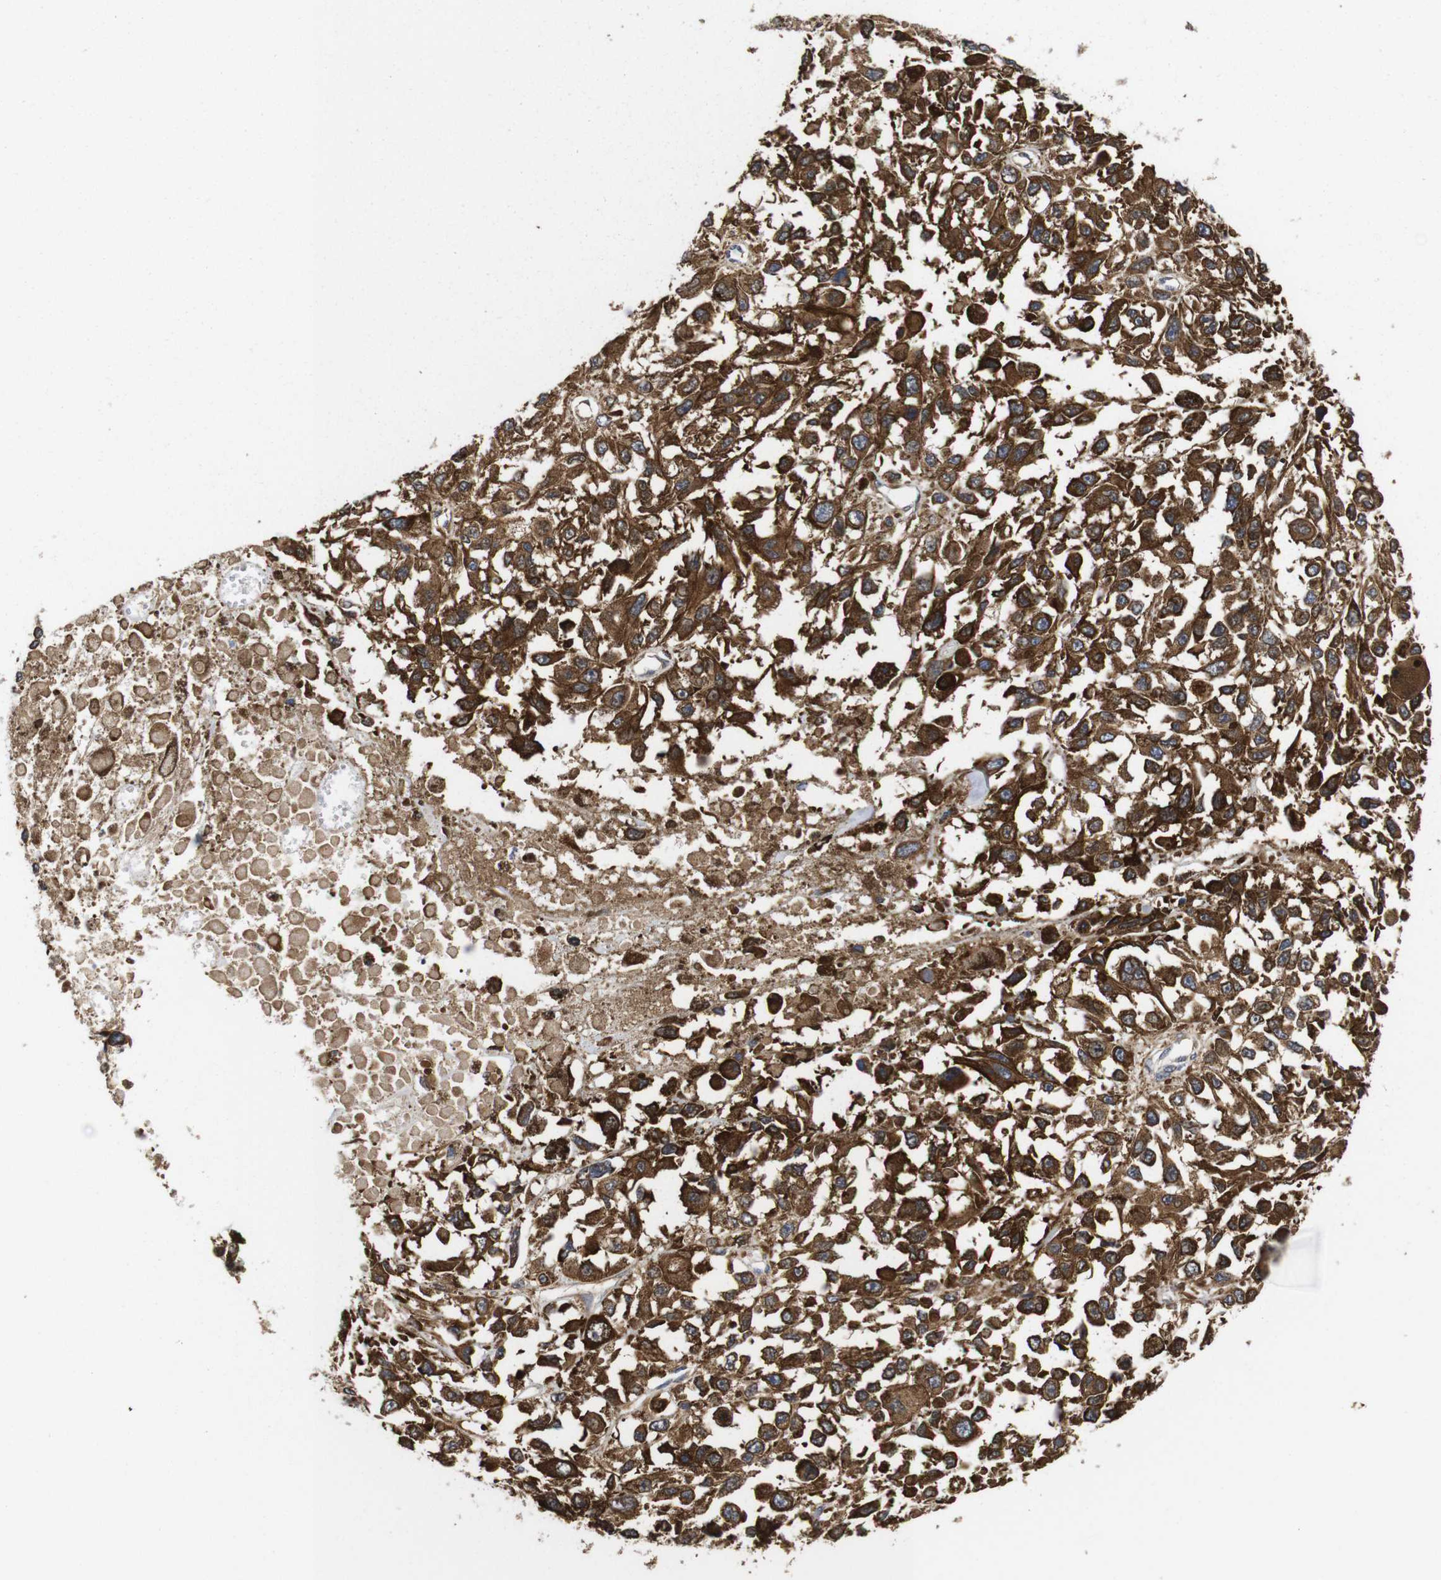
{"staining": {"intensity": "strong", "quantity": ">75%", "location": "cytoplasmic/membranous"}, "tissue": "melanoma", "cell_type": "Tumor cells", "image_type": "cancer", "snomed": [{"axis": "morphology", "description": "Malignant melanoma, Metastatic site"}, {"axis": "topography", "description": "Lymph node"}], "caption": "A high amount of strong cytoplasmic/membranous staining is seen in about >75% of tumor cells in melanoma tissue. The staining is performed using DAB brown chromogen to label protein expression. The nuclei are counter-stained blue using hematoxylin.", "gene": "LRRCC1", "patient": {"sex": "male", "age": 59}}